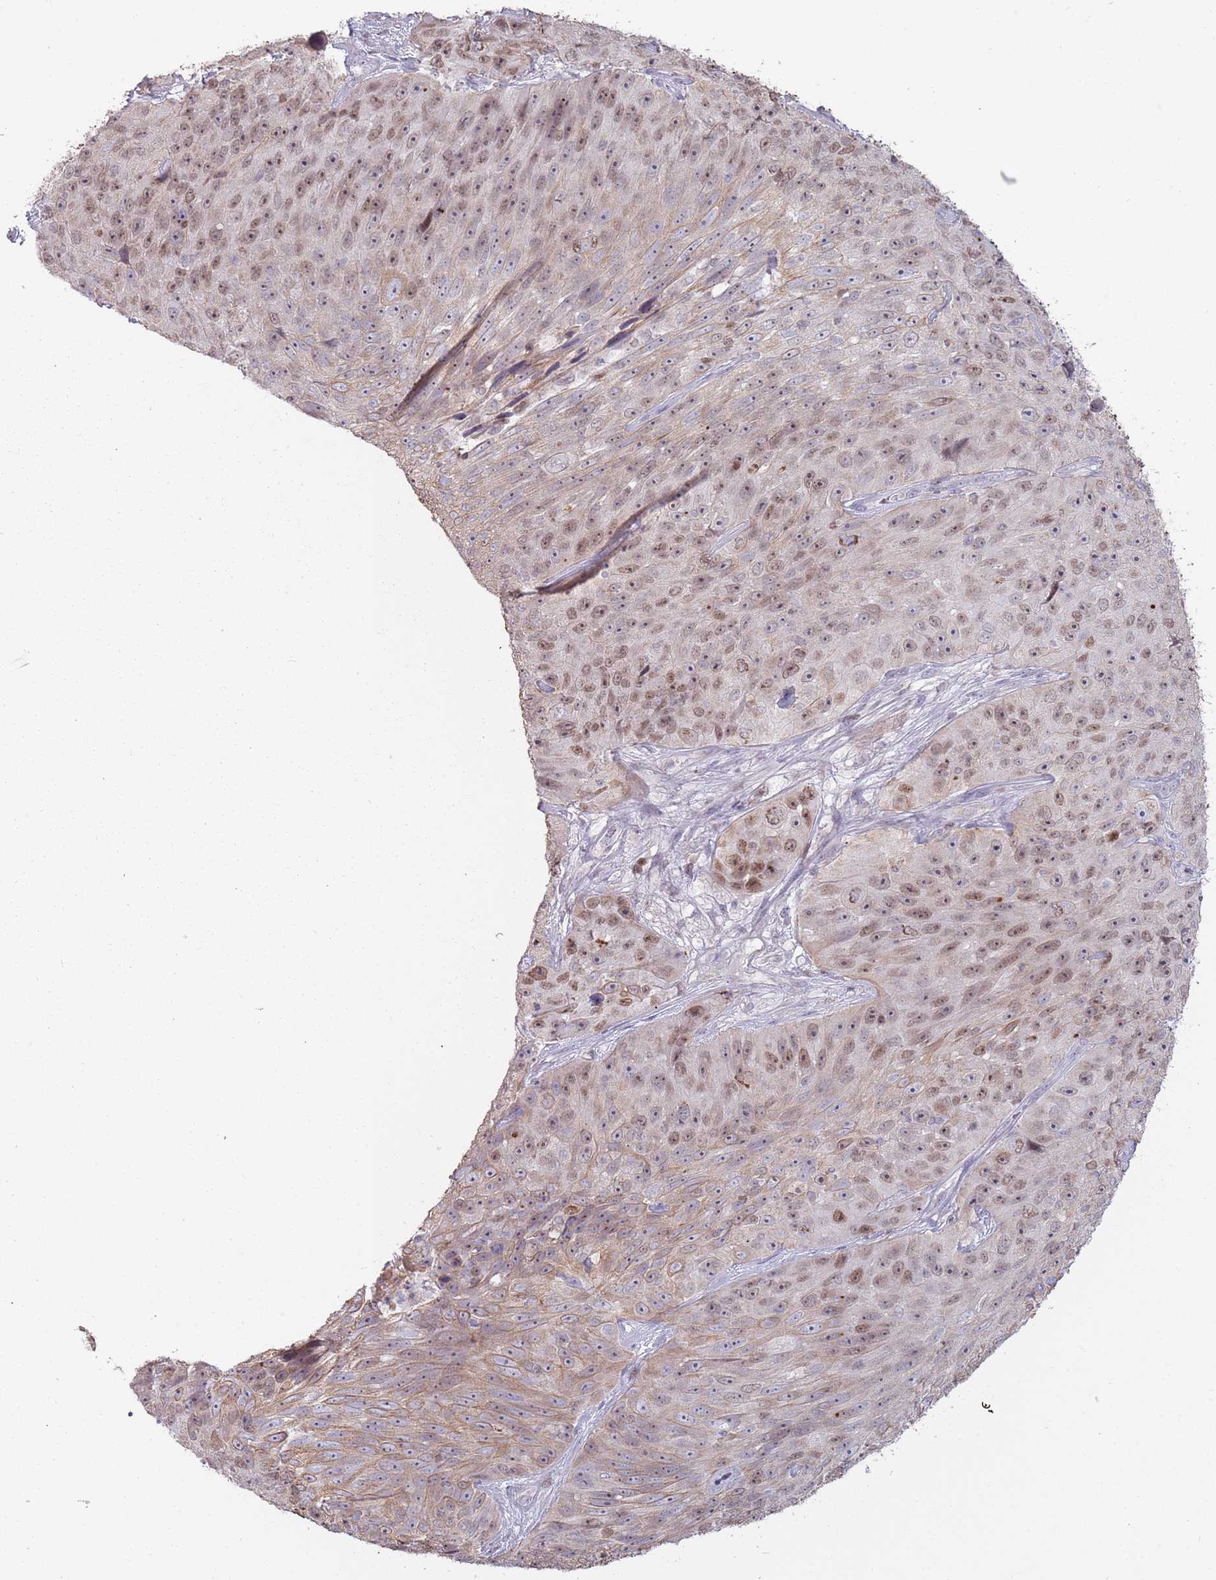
{"staining": {"intensity": "moderate", "quantity": ">75%", "location": "nuclear"}, "tissue": "skin cancer", "cell_type": "Tumor cells", "image_type": "cancer", "snomed": [{"axis": "morphology", "description": "Squamous cell carcinoma, NOS"}, {"axis": "topography", "description": "Skin"}], "caption": "Immunohistochemistry (IHC) of skin cancer (squamous cell carcinoma) exhibits medium levels of moderate nuclear staining in about >75% of tumor cells. Nuclei are stained in blue.", "gene": "SYS1", "patient": {"sex": "female", "age": 87}}